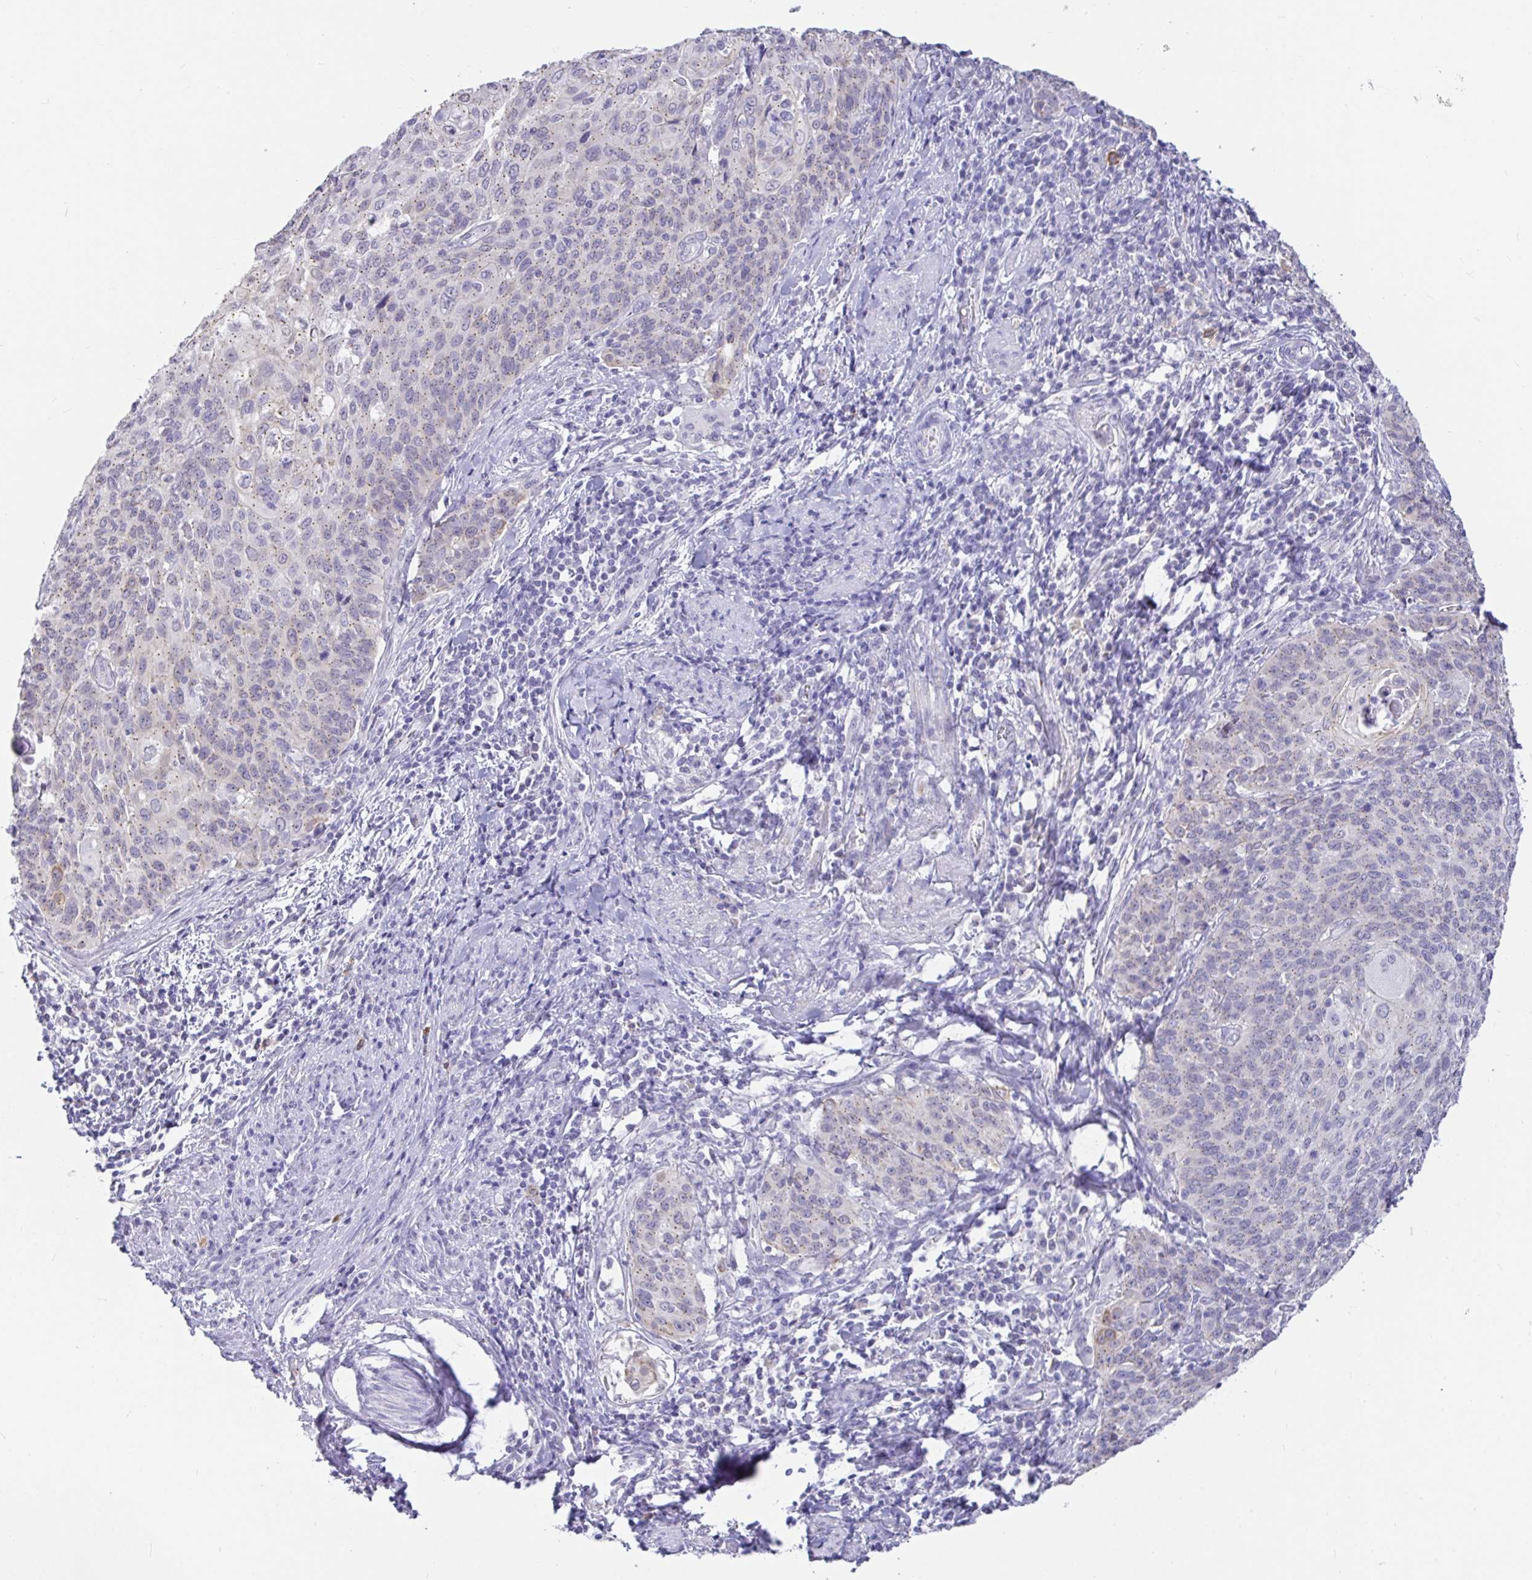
{"staining": {"intensity": "weak", "quantity": "<25%", "location": "cytoplasmic/membranous"}, "tissue": "cervical cancer", "cell_type": "Tumor cells", "image_type": "cancer", "snomed": [{"axis": "morphology", "description": "Squamous cell carcinoma, NOS"}, {"axis": "topography", "description": "Cervix"}], "caption": "Immunohistochemistry (IHC) micrograph of neoplastic tissue: cervical squamous cell carcinoma stained with DAB demonstrates no significant protein staining in tumor cells.", "gene": "EZHIP", "patient": {"sex": "female", "age": 65}}